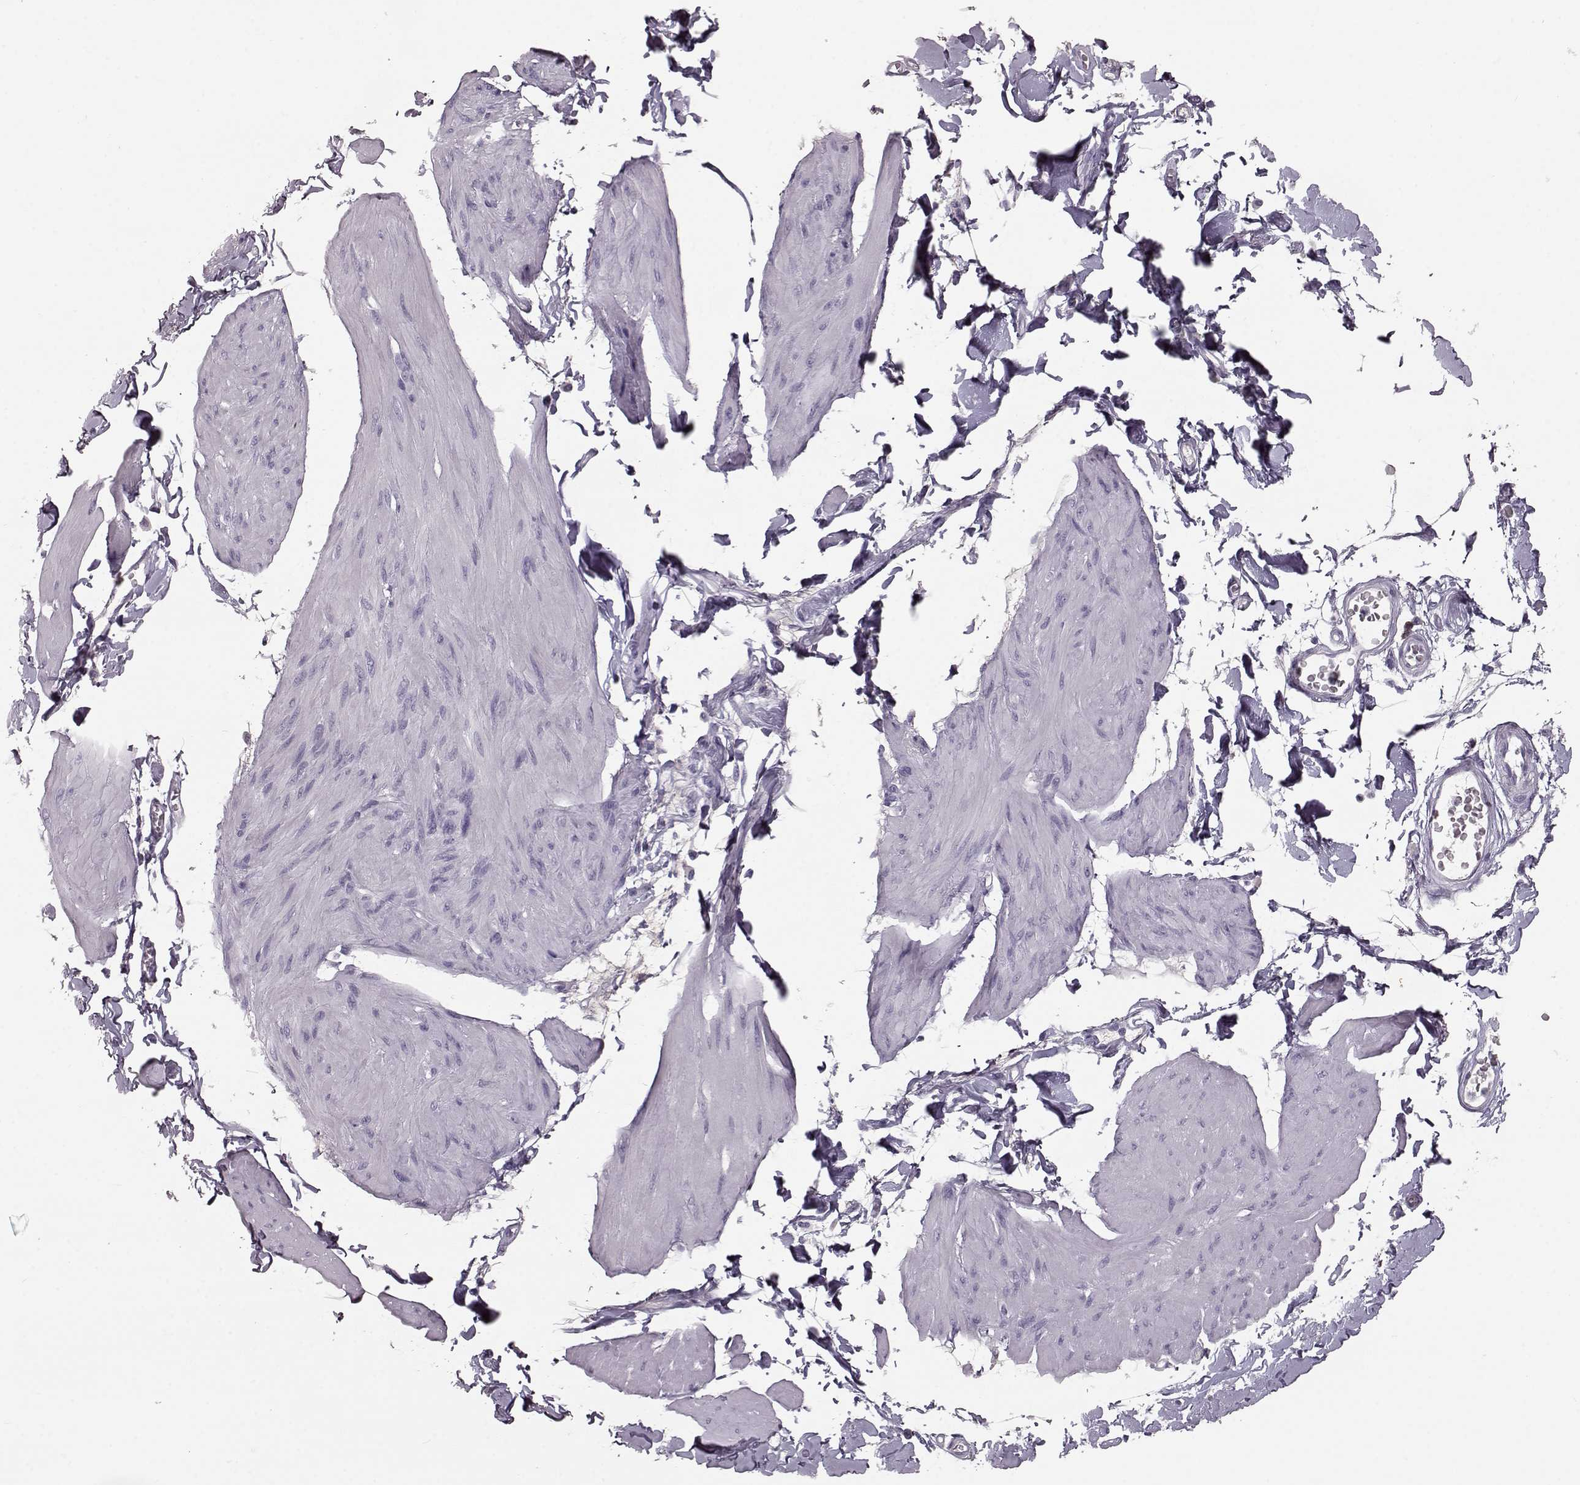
{"staining": {"intensity": "negative", "quantity": "none", "location": "none"}, "tissue": "smooth muscle", "cell_type": "Smooth muscle cells", "image_type": "normal", "snomed": [{"axis": "morphology", "description": "Normal tissue, NOS"}, {"axis": "topography", "description": "Adipose tissue"}, {"axis": "topography", "description": "Smooth muscle"}, {"axis": "topography", "description": "Peripheral nerve tissue"}], "caption": "Smooth muscle cells show no significant protein staining in normal smooth muscle. (DAB (3,3'-diaminobenzidine) immunohistochemistry, high magnification).", "gene": "CCL19", "patient": {"sex": "male", "age": 83}}